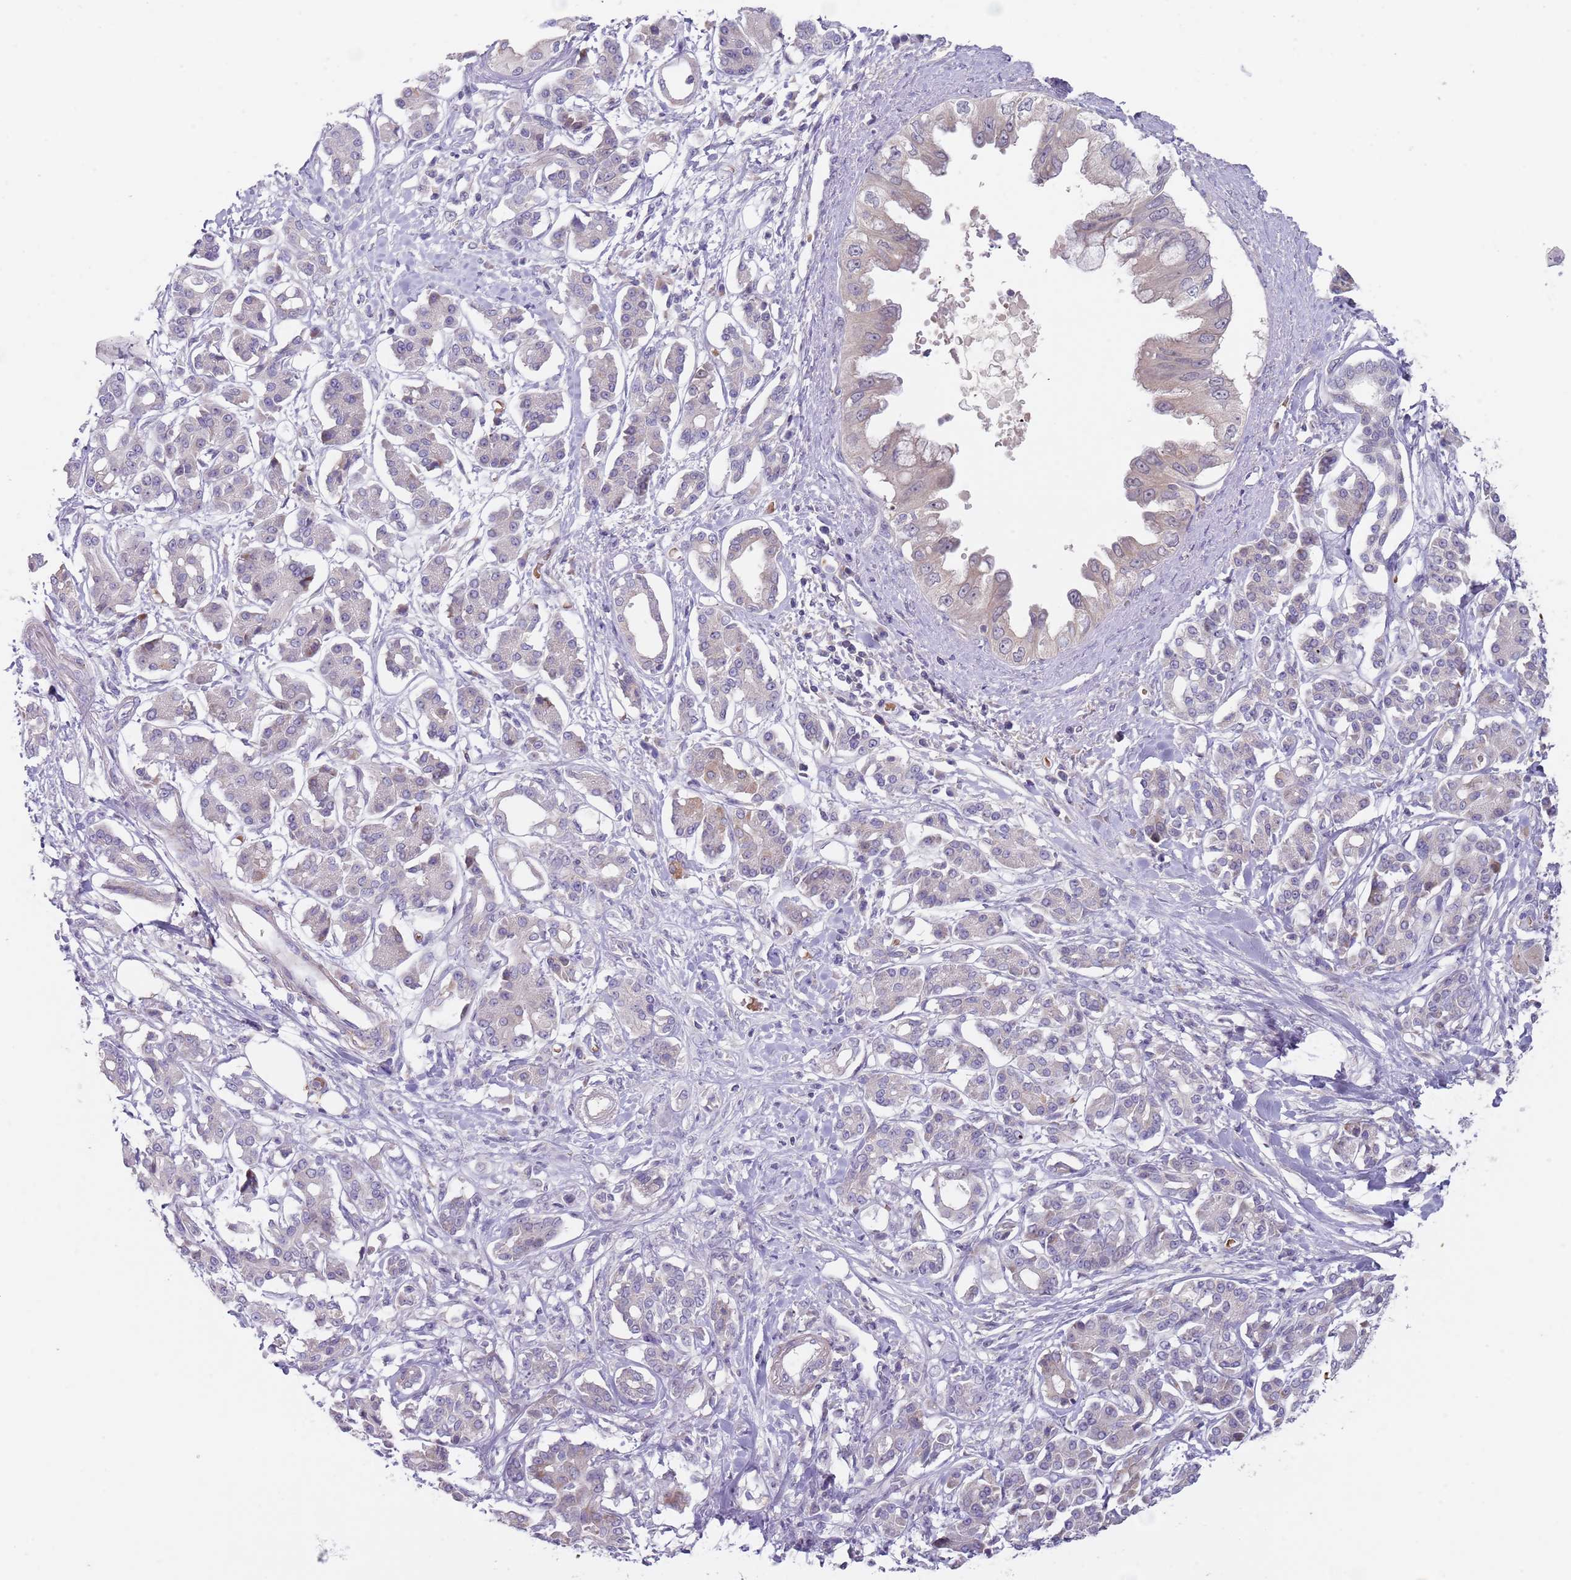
{"staining": {"intensity": "negative", "quantity": "none", "location": "none"}, "tissue": "pancreatic cancer", "cell_type": "Tumor cells", "image_type": "cancer", "snomed": [{"axis": "morphology", "description": "Adenocarcinoma, NOS"}, {"axis": "topography", "description": "Pancreas"}], "caption": "Pancreatic cancer (adenocarcinoma) was stained to show a protein in brown. There is no significant positivity in tumor cells. (DAB (3,3'-diaminobenzidine) immunohistochemistry, high magnification).", "gene": "PRAC1", "patient": {"sex": "female", "age": 56}}